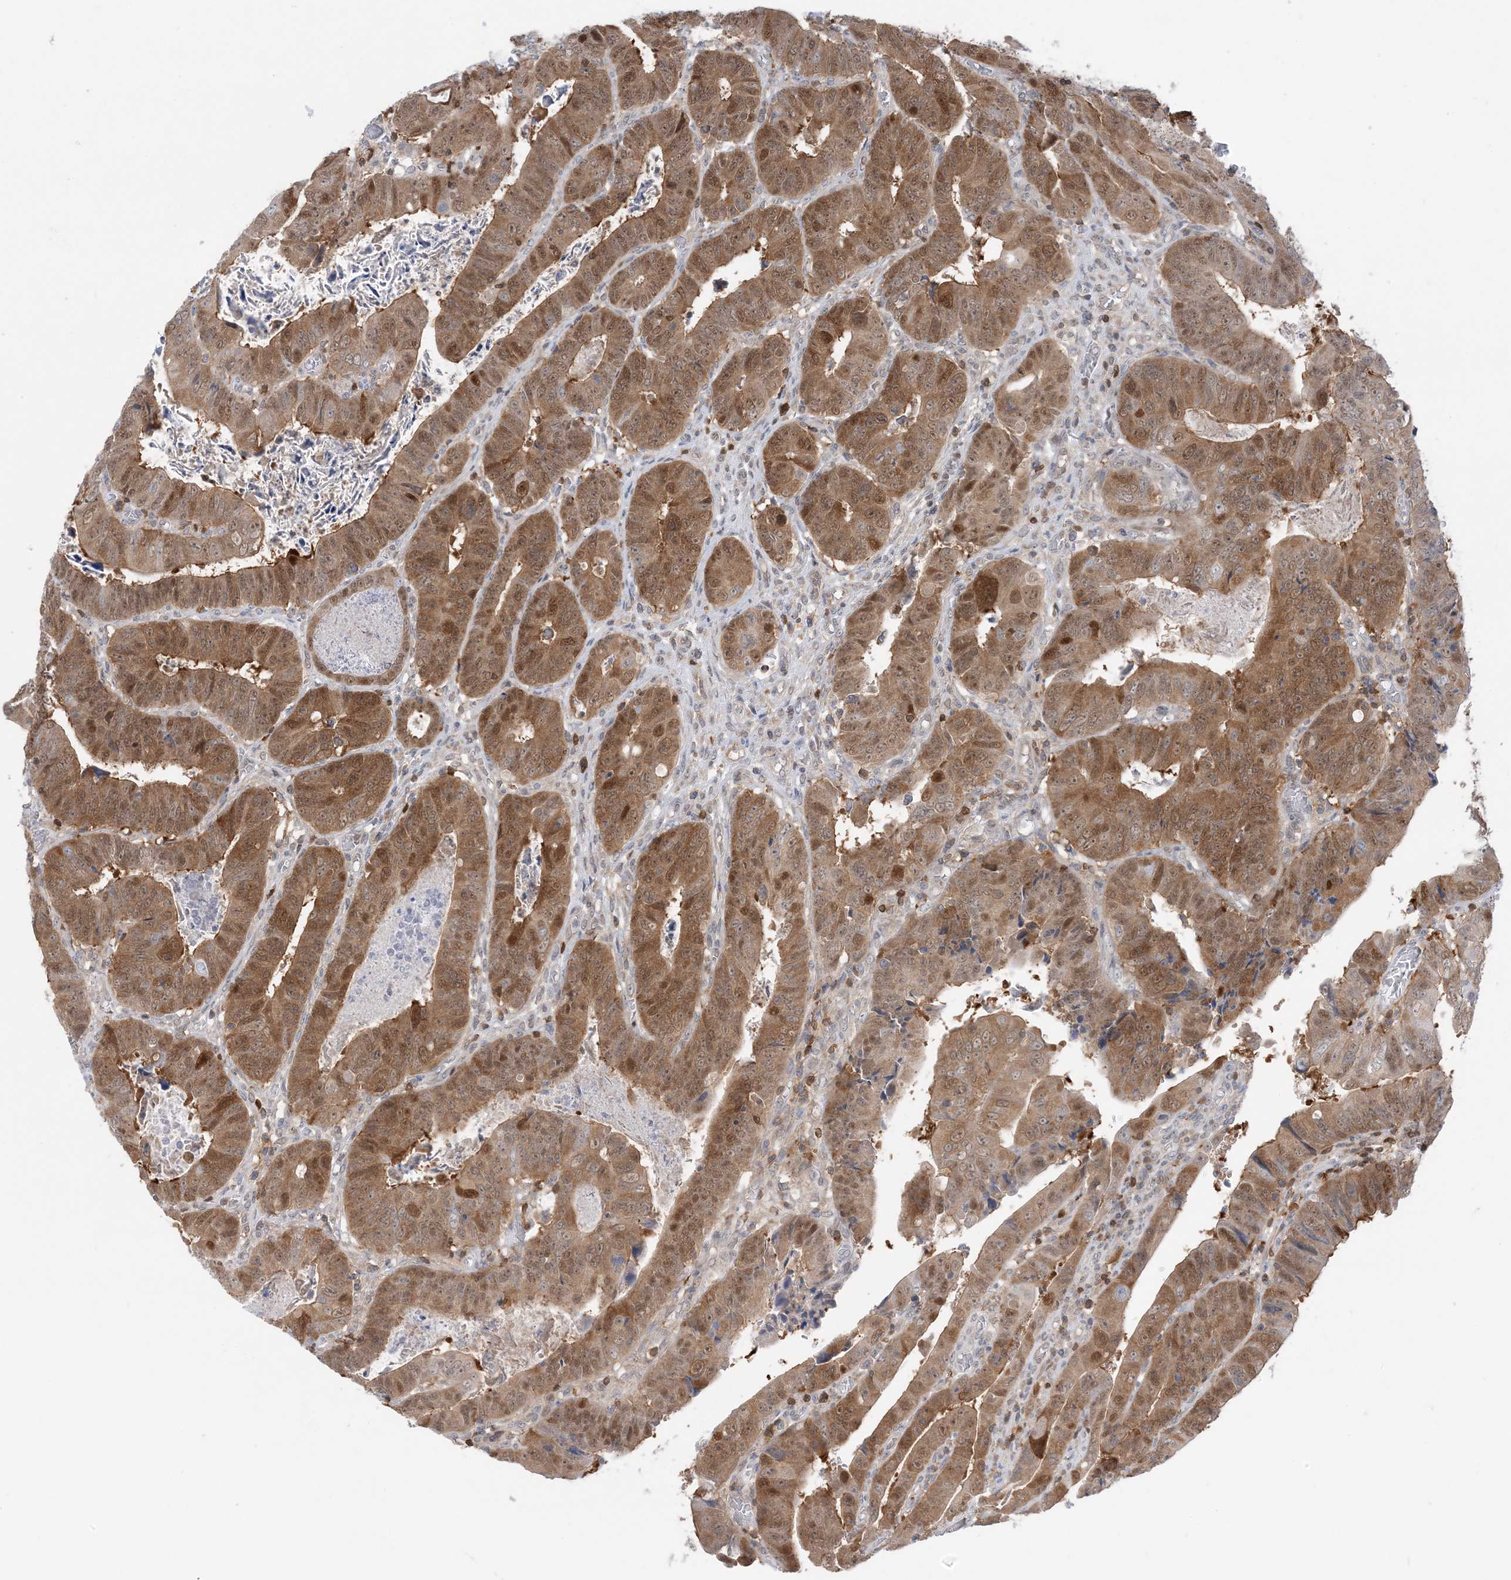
{"staining": {"intensity": "moderate", "quantity": ">75%", "location": "cytoplasmic/membranous,nuclear"}, "tissue": "colorectal cancer", "cell_type": "Tumor cells", "image_type": "cancer", "snomed": [{"axis": "morphology", "description": "Normal tissue, NOS"}, {"axis": "morphology", "description": "Adenocarcinoma, NOS"}, {"axis": "topography", "description": "Rectum"}], "caption": "Moderate cytoplasmic/membranous and nuclear expression is identified in approximately >75% of tumor cells in colorectal cancer (adenocarcinoma).", "gene": "OGA", "patient": {"sex": "female", "age": 65}}